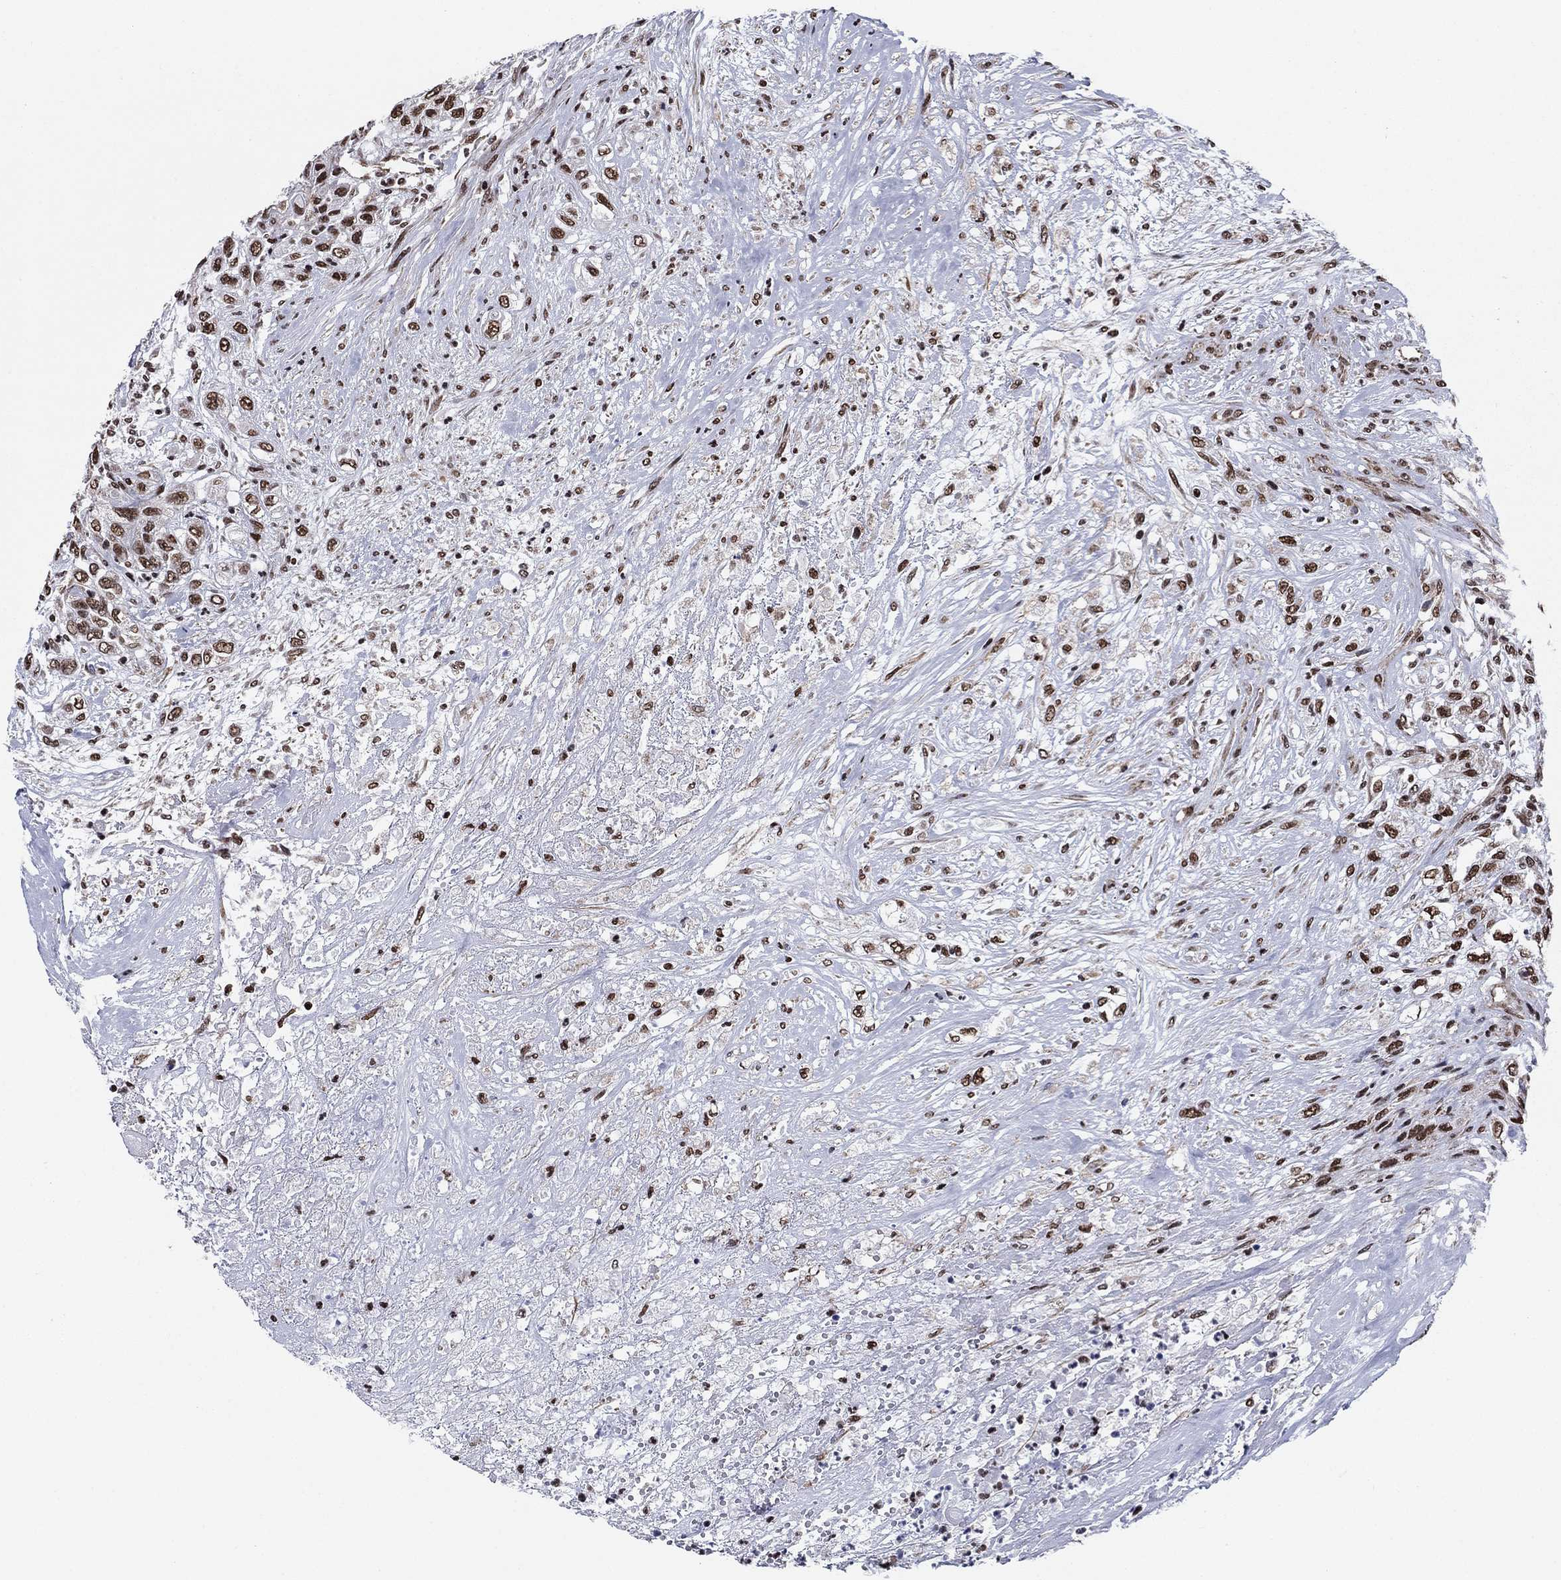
{"staining": {"intensity": "strong", "quantity": ">75%", "location": "nuclear"}, "tissue": "urothelial cancer", "cell_type": "Tumor cells", "image_type": "cancer", "snomed": [{"axis": "morphology", "description": "Urothelial carcinoma, High grade"}, {"axis": "topography", "description": "Urinary bladder"}], "caption": "DAB (3,3'-diaminobenzidine) immunohistochemical staining of human high-grade urothelial carcinoma shows strong nuclear protein positivity in approximately >75% of tumor cells. (DAB IHC, brown staining for protein, blue staining for nuclei).", "gene": "N4BP2", "patient": {"sex": "female", "age": 56}}